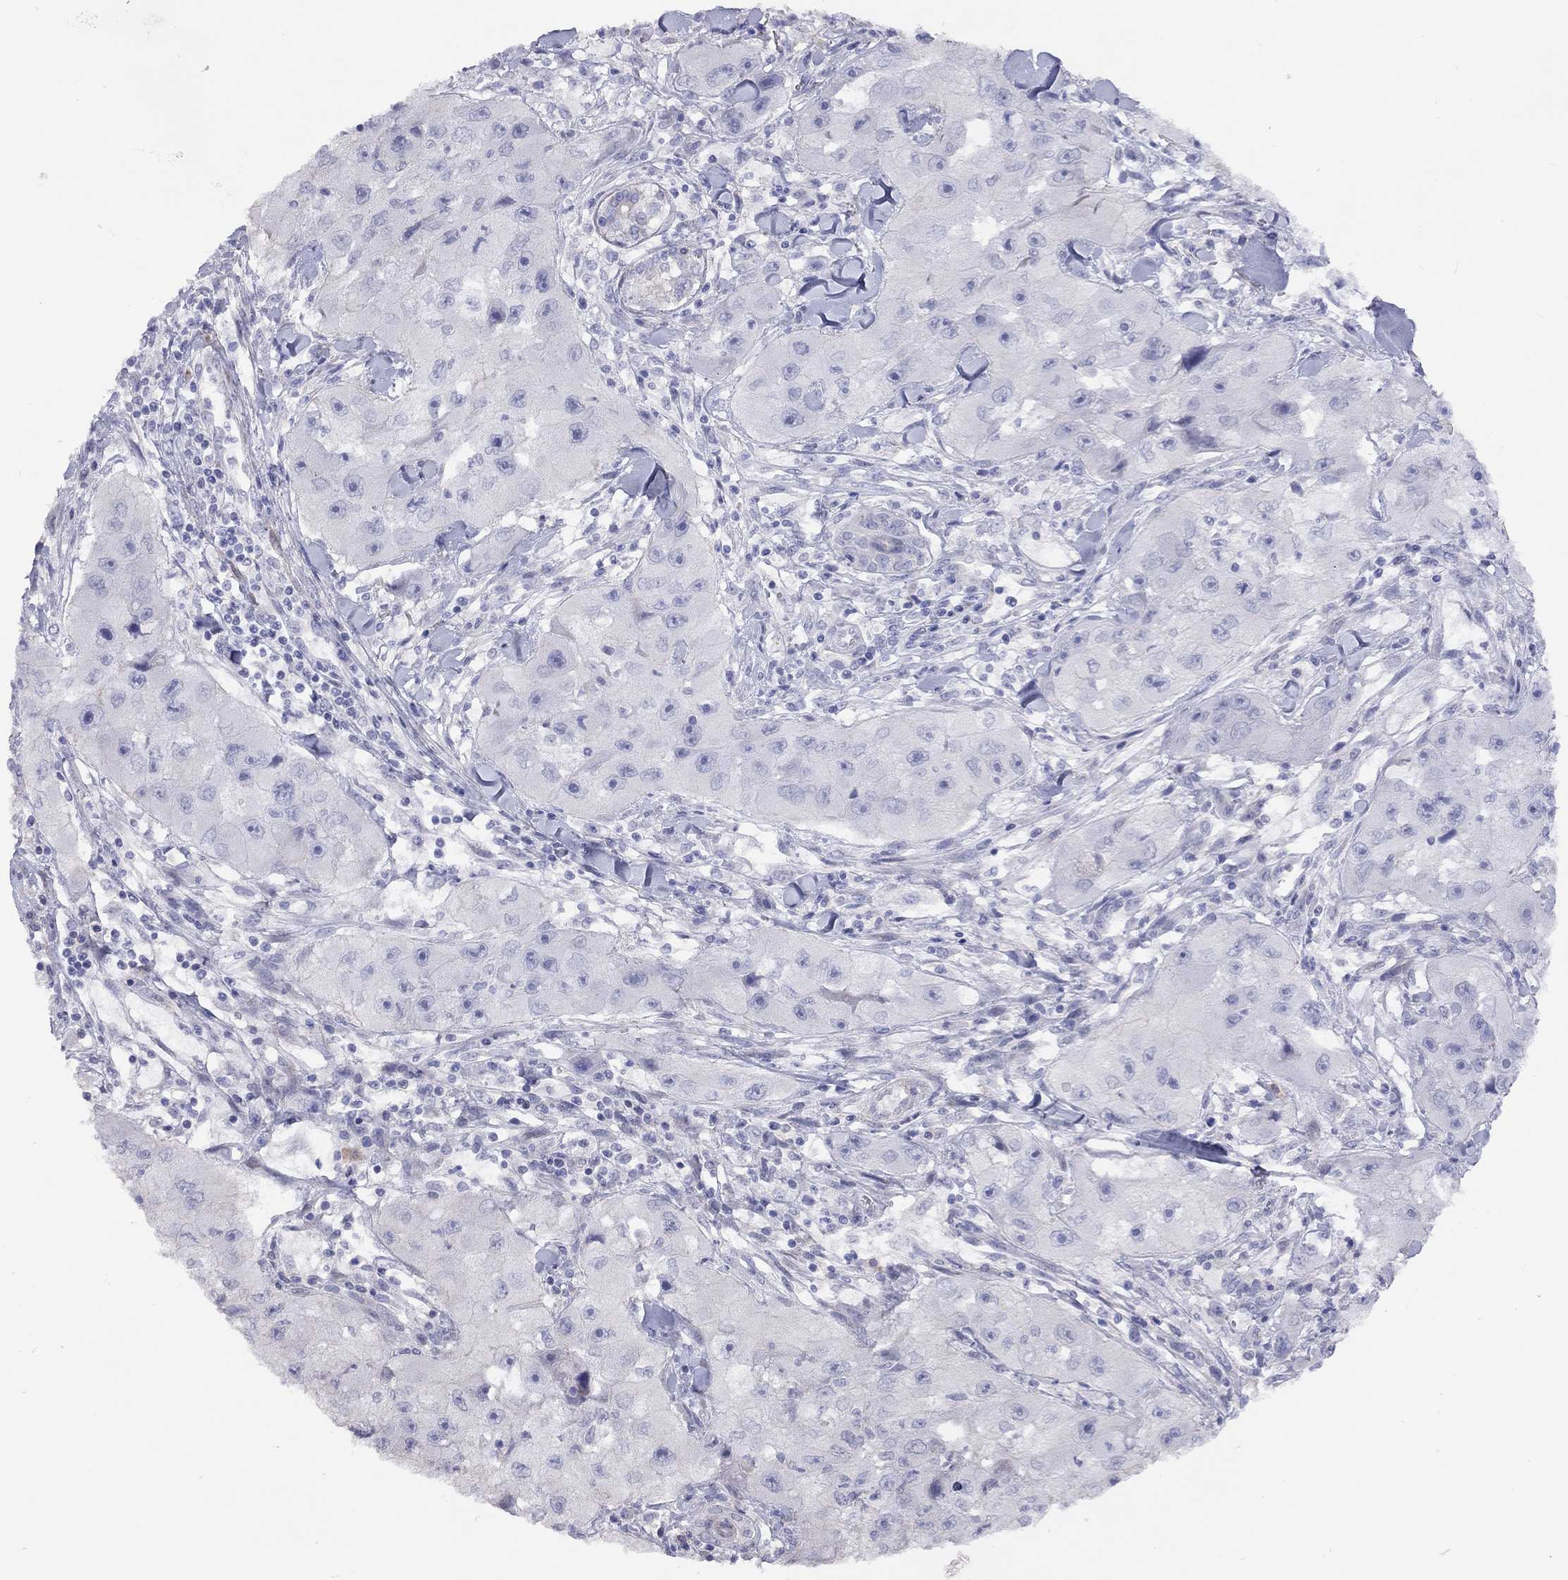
{"staining": {"intensity": "negative", "quantity": "none", "location": "none"}, "tissue": "skin cancer", "cell_type": "Tumor cells", "image_type": "cancer", "snomed": [{"axis": "morphology", "description": "Squamous cell carcinoma, NOS"}, {"axis": "topography", "description": "Skin"}, {"axis": "topography", "description": "Subcutis"}], "caption": "Image shows no significant protein staining in tumor cells of skin cancer (squamous cell carcinoma). (DAB immunohistochemistry (IHC) with hematoxylin counter stain).", "gene": "SYTL2", "patient": {"sex": "male", "age": 73}}